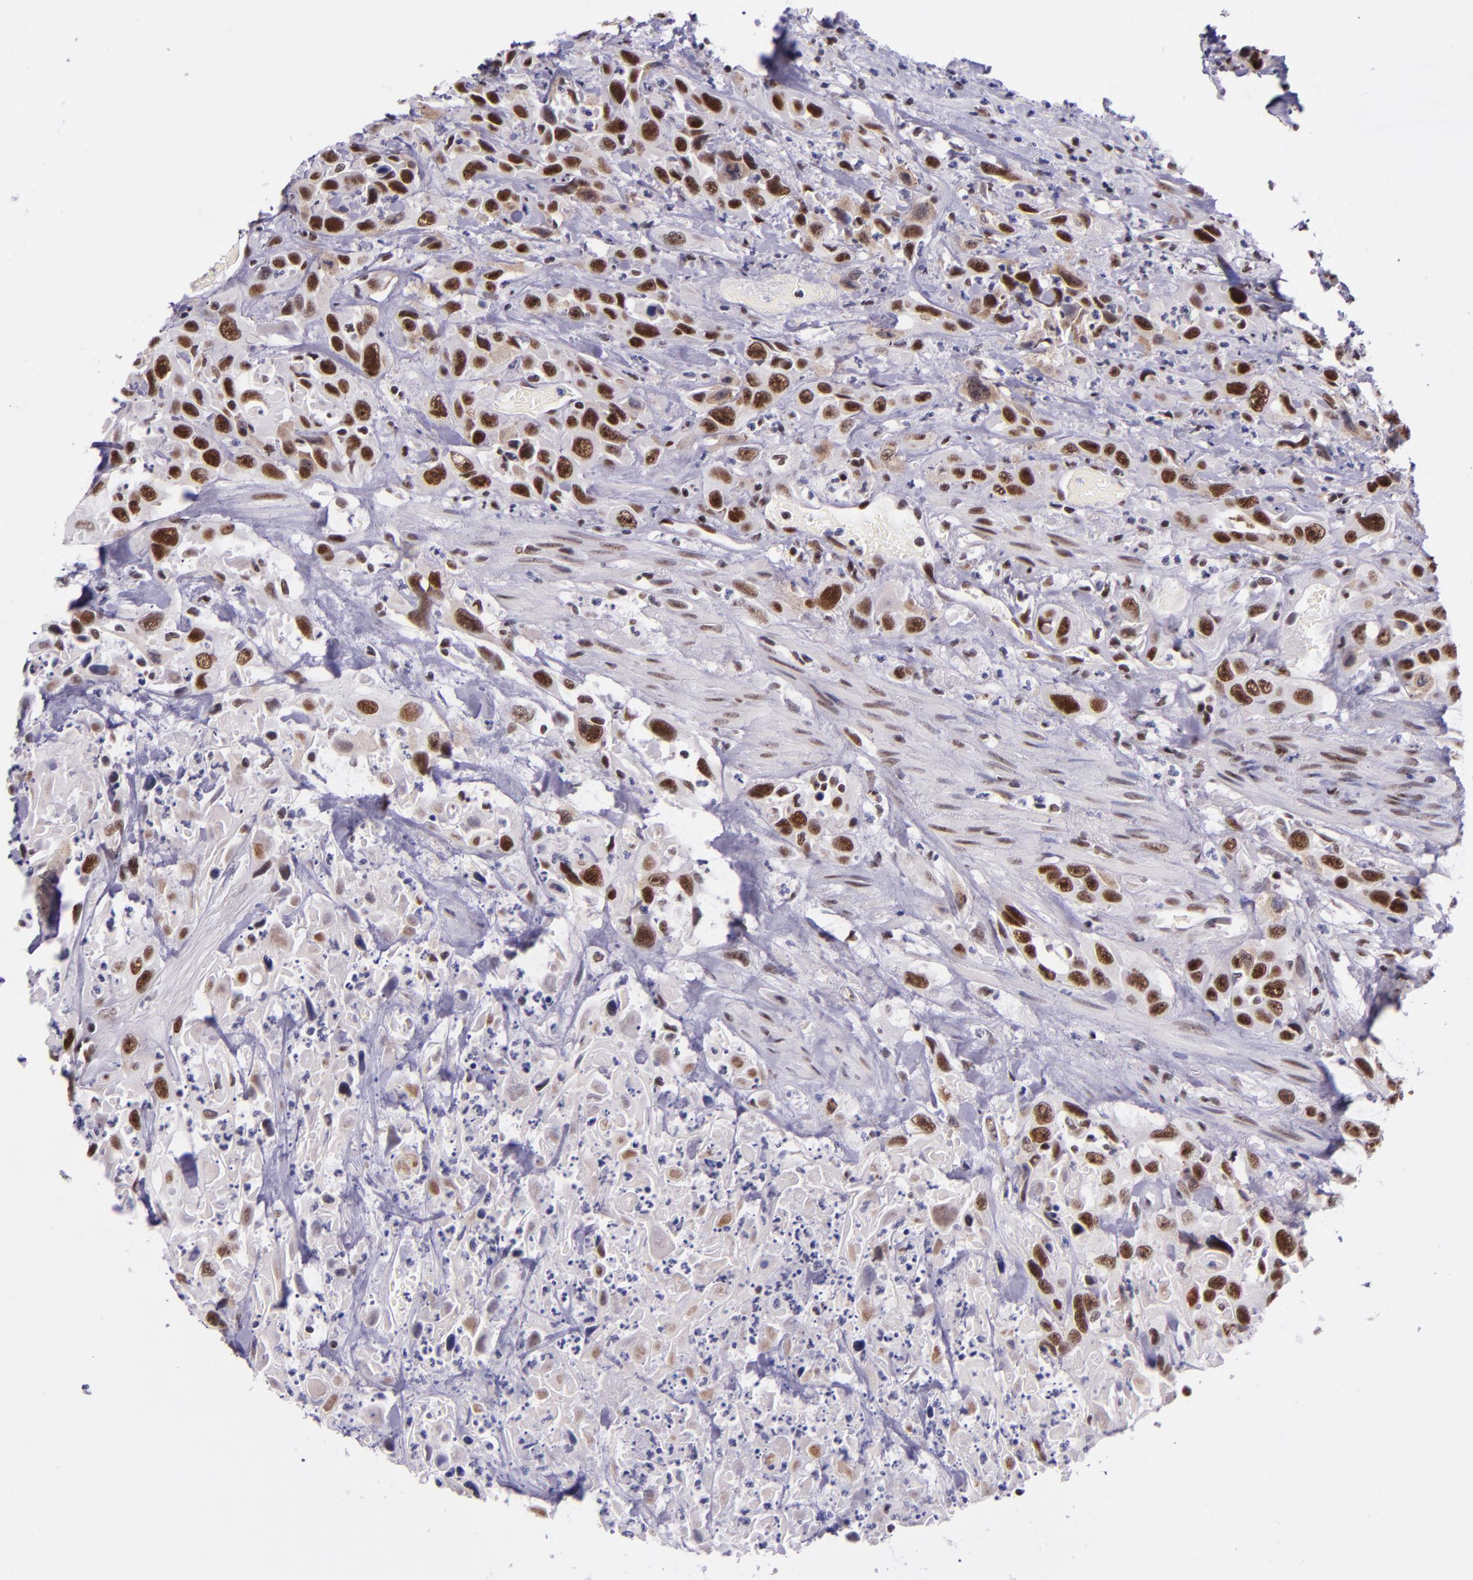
{"staining": {"intensity": "strong", "quantity": ">75%", "location": "nuclear"}, "tissue": "urothelial cancer", "cell_type": "Tumor cells", "image_type": "cancer", "snomed": [{"axis": "morphology", "description": "Urothelial carcinoma, High grade"}, {"axis": "topography", "description": "Urinary bladder"}], "caption": "A histopathology image of human urothelial cancer stained for a protein demonstrates strong nuclear brown staining in tumor cells.", "gene": "GPKOW", "patient": {"sex": "female", "age": 84}}